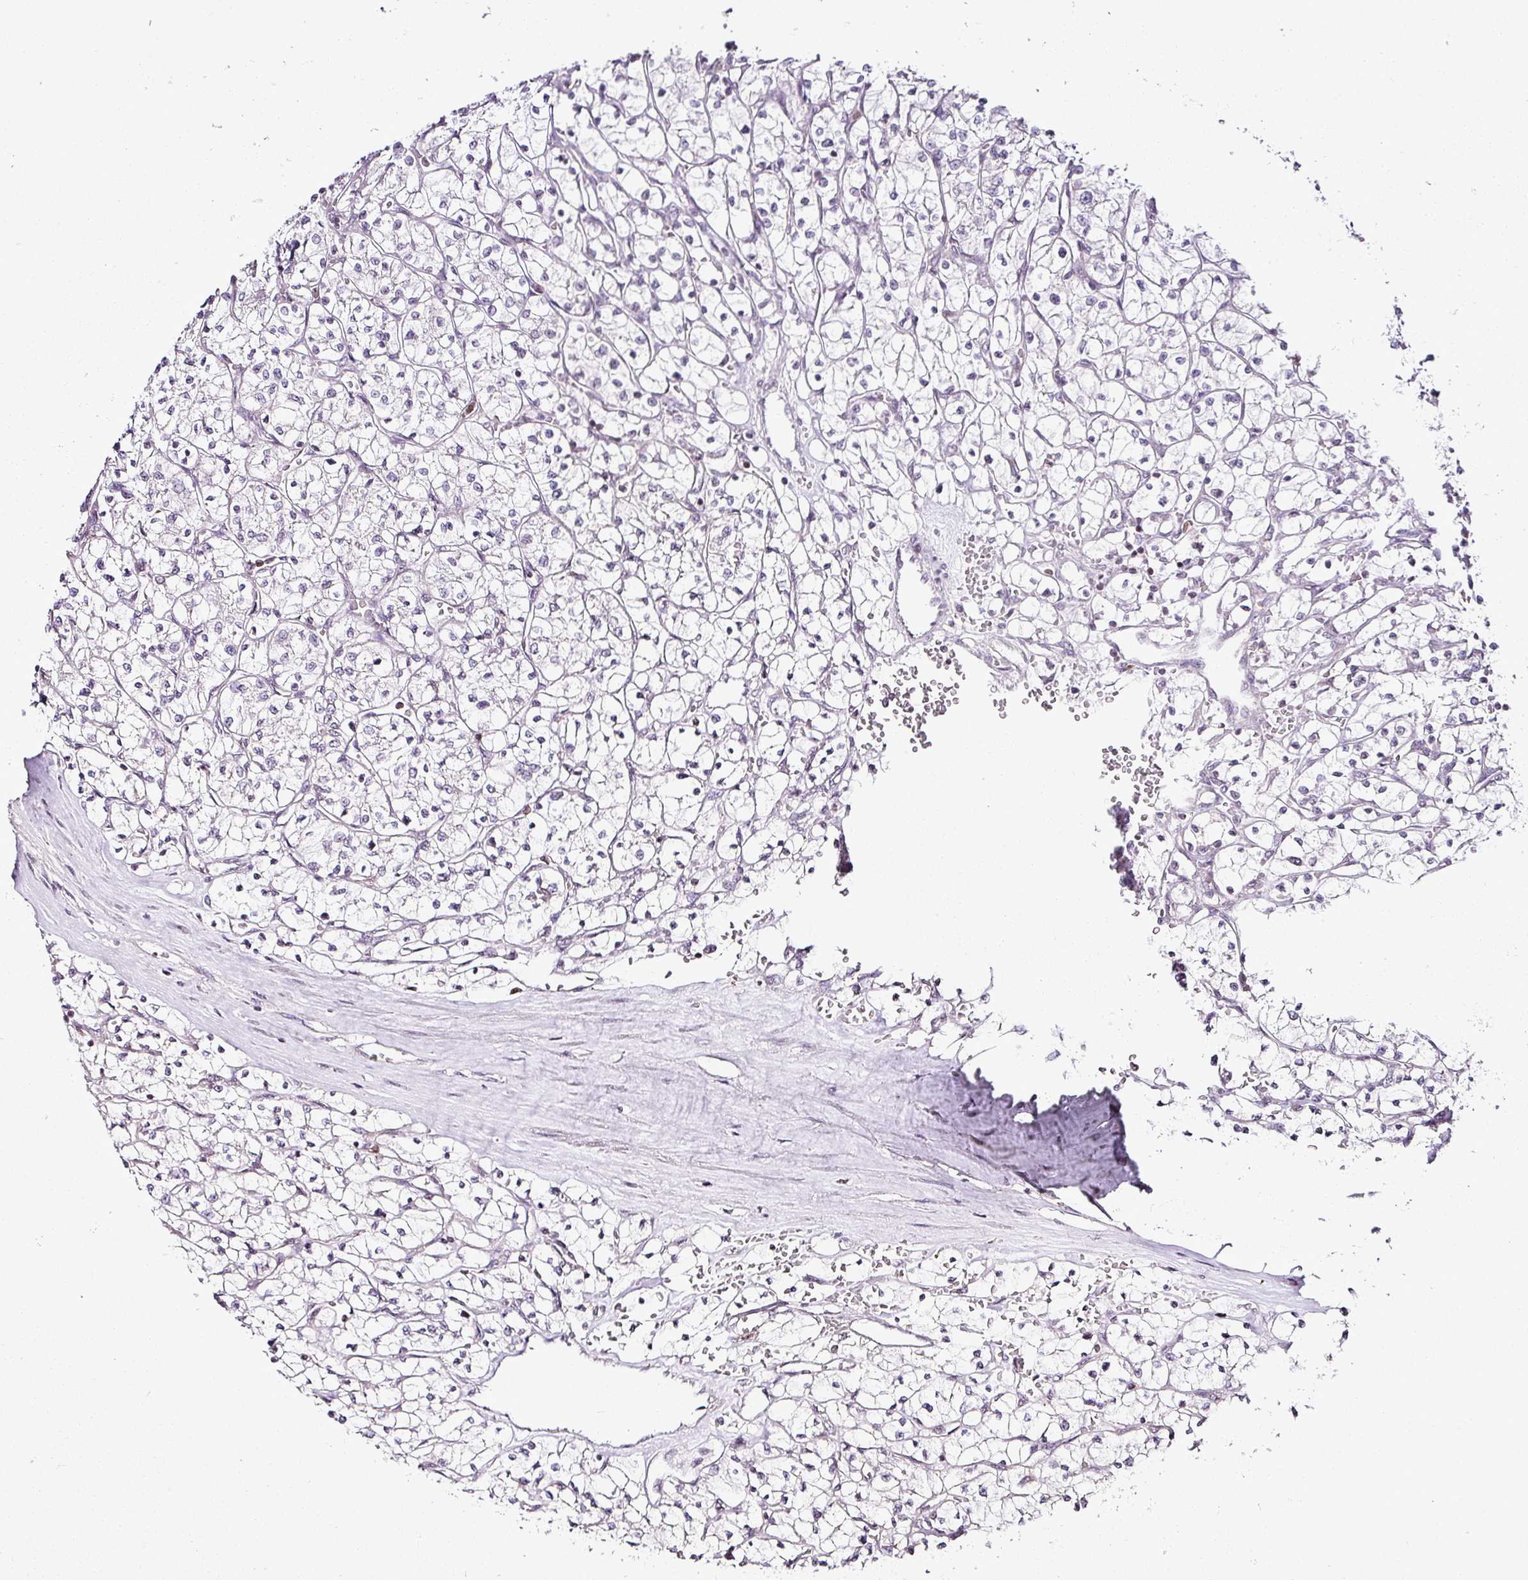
{"staining": {"intensity": "negative", "quantity": "none", "location": "none"}, "tissue": "renal cancer", "cell_type": "Tumor cells", "image_type": "cancer", "snomed": [{"axis": "morphology", "description": "Adenocarcinoma, NOS"}, {"axis": "topography", "description": "Kidney"}], "caption": "Immunohistochemical staining of human renal cancer reveals no significant expression in tumor cells.", "gene": "FAM32A", "patient": {"sex": "female", "age": 64}}